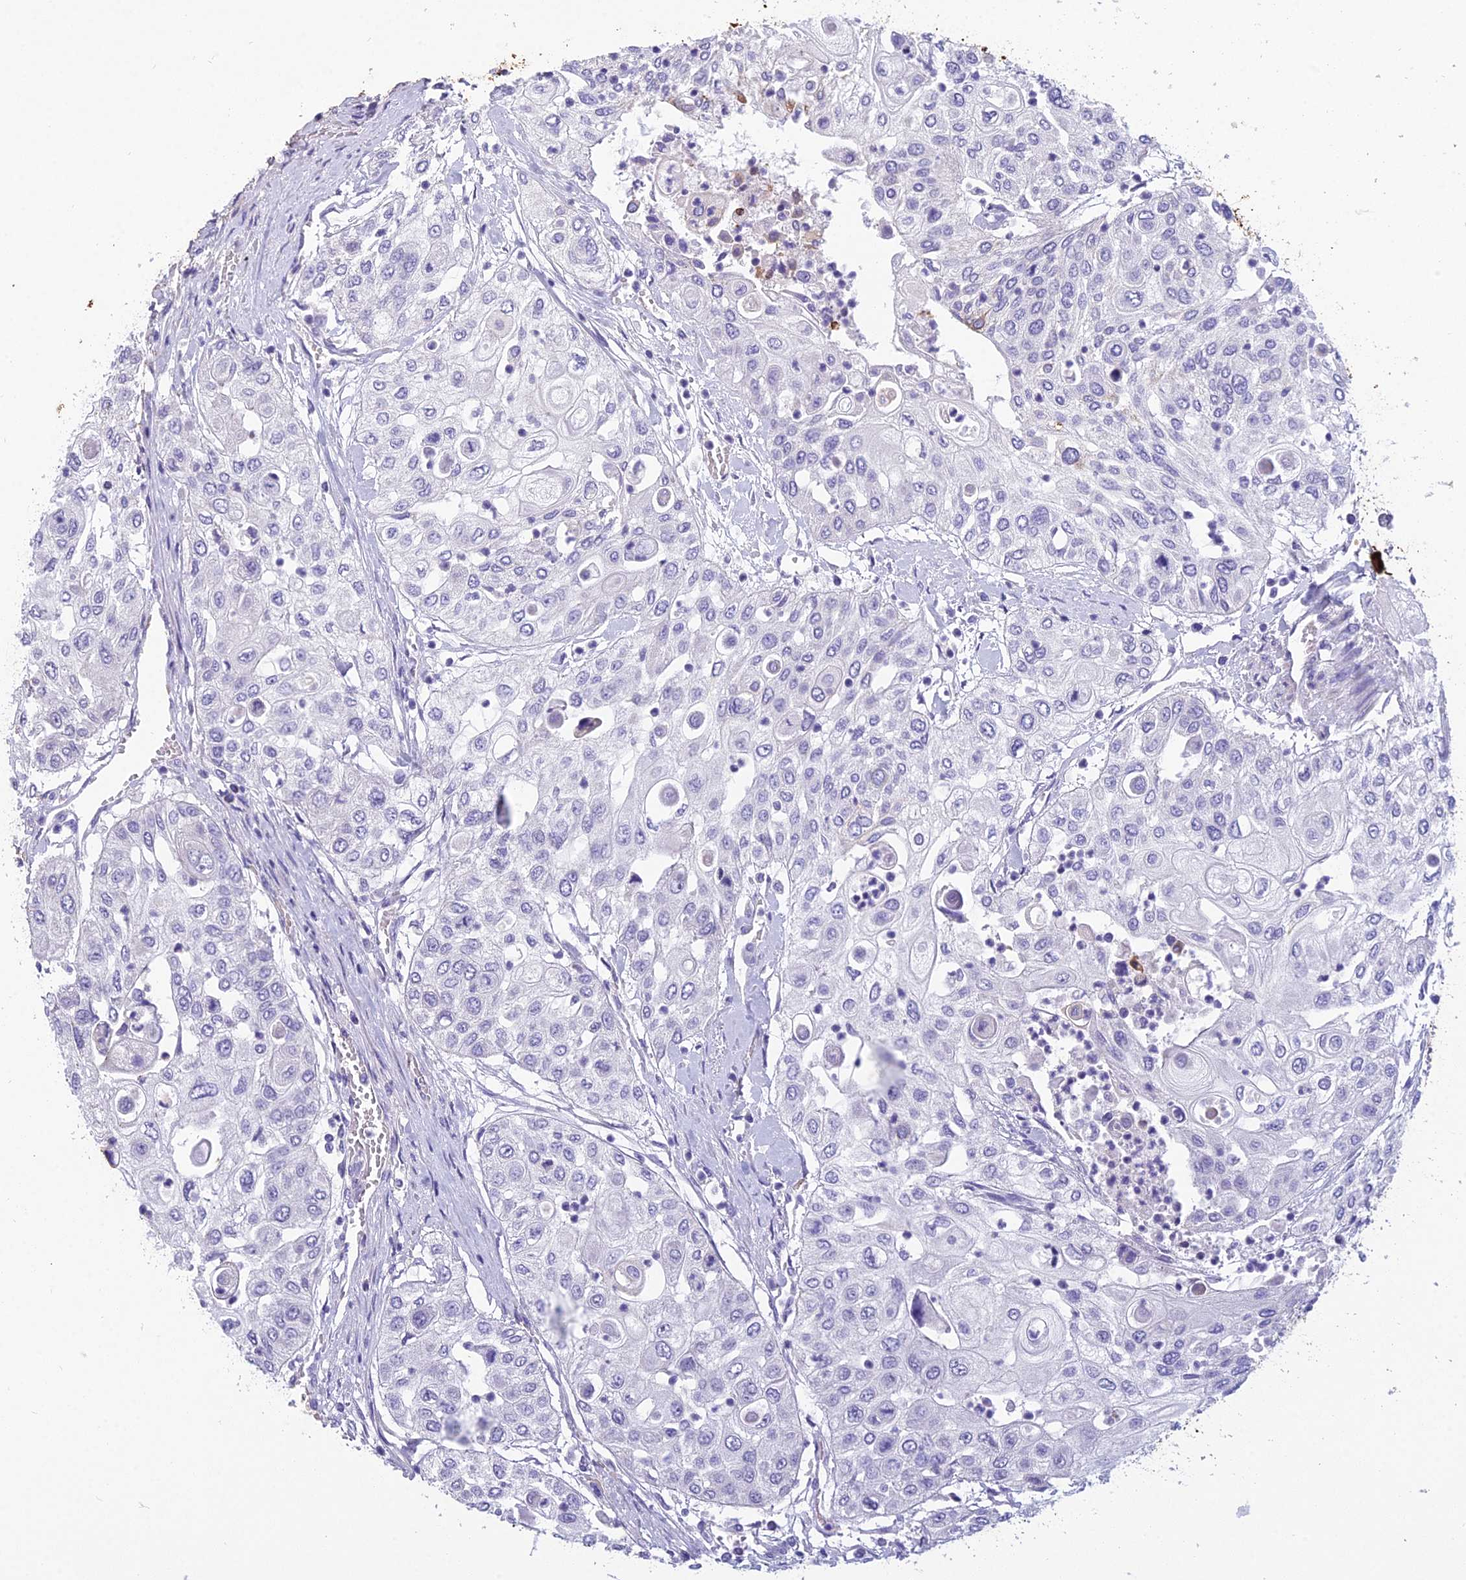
{"staining": {"intensity": "negative", "quantity": "none", "location": "none"}, "tissue": "urothelial cancer", "cell_type": "Tumor cells", "image_type": "cancer", "snomed": [{"axis": "morphology", "description": "Urothelial carcinoma, High grade"}, {"axis": "topography", "description": "Urinary bladder"}], "caption": "This is an immunohistochemistry micrograph of human high-grade urothelial carcinoma. There is no positivity in tumor cells.", "gene": "RBM41", "patient": {"sex": "female", "age": 79}}